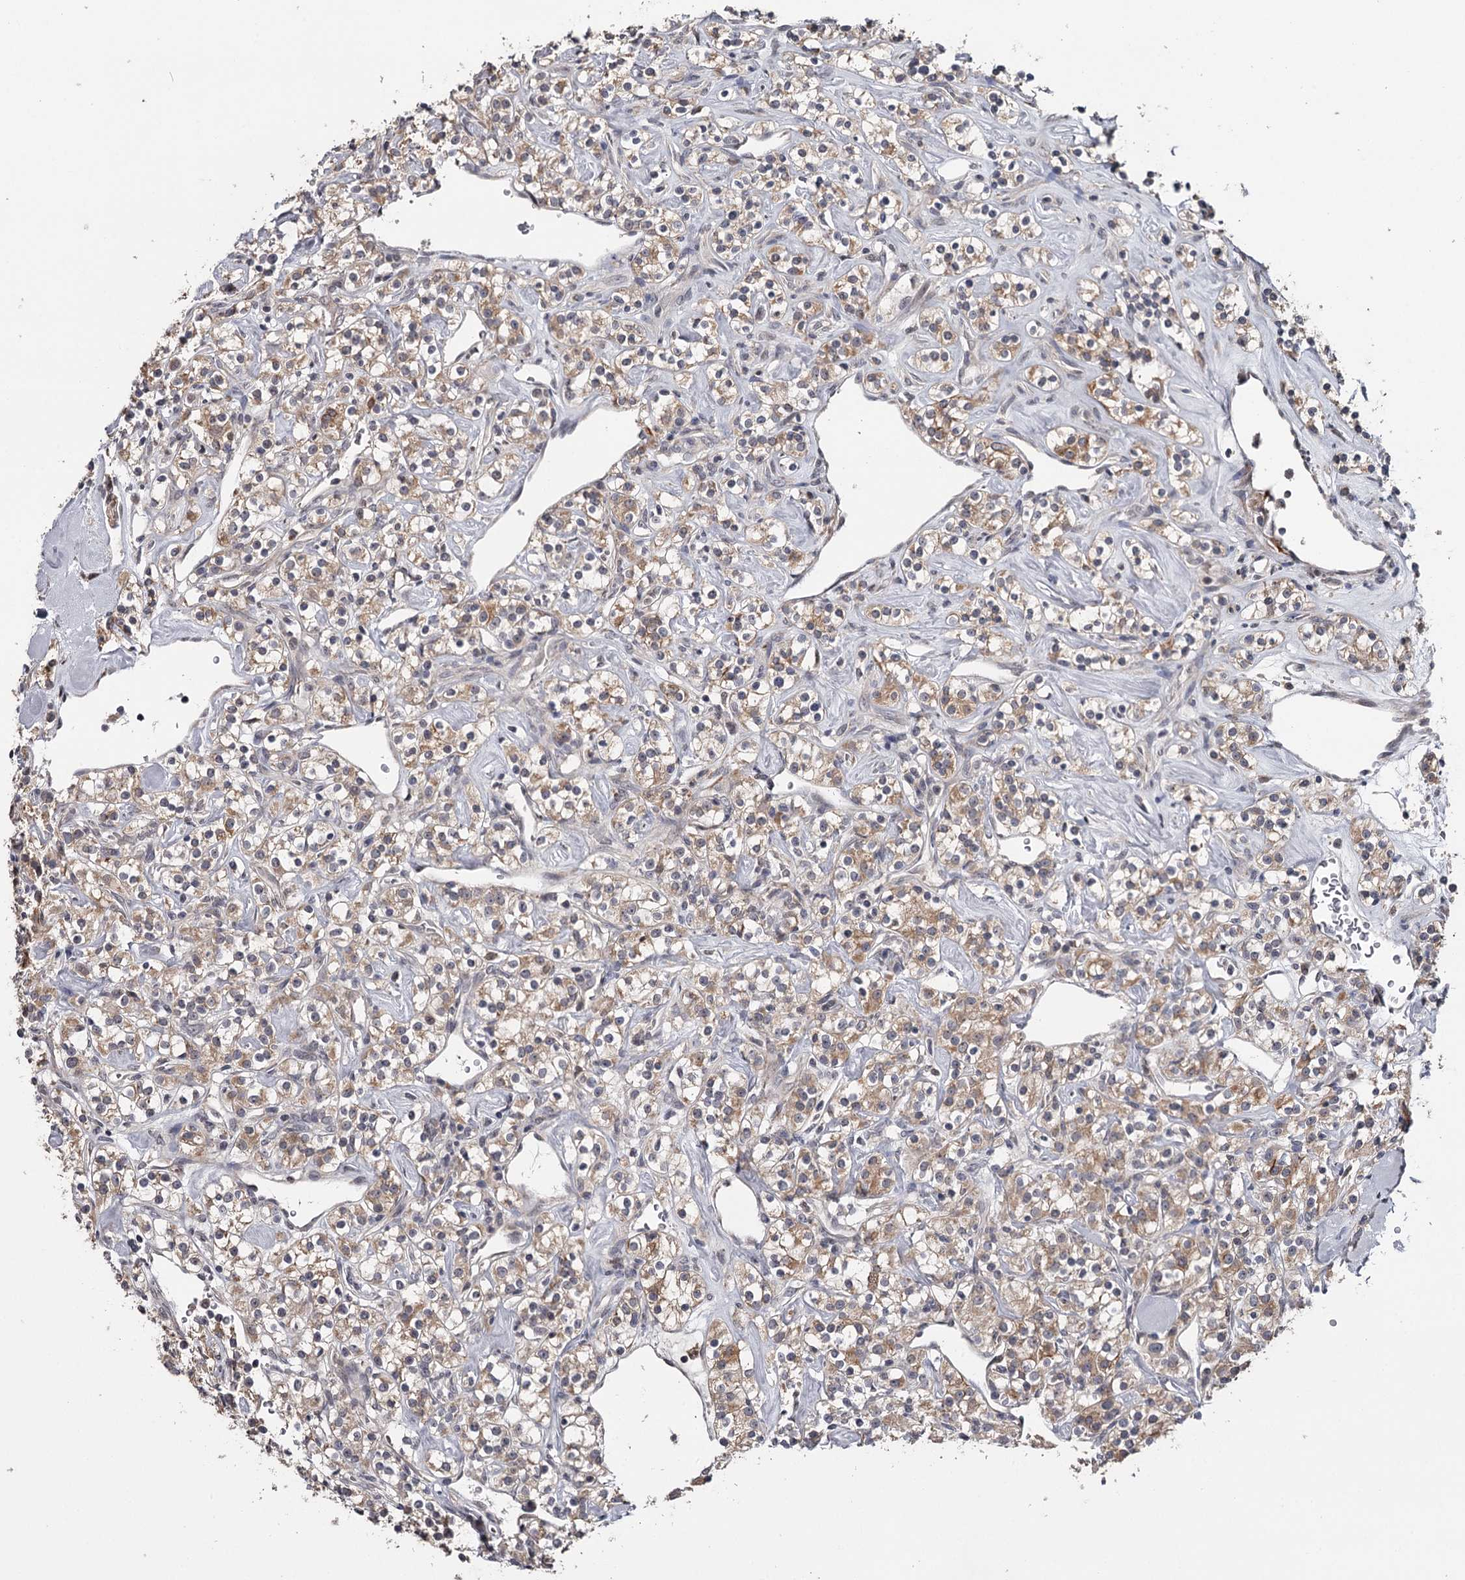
{"staining": {"intensity": "moderate", "quantity": ">75%", "location": "cytoplasmic/membranous"}, "tissue": "renal cancer", "cell_type": "Tumor cells", "image_type": "cancer", "snomed": [{"axis": "morphology", "description": "Adenocarcinoma, NOS"}, {"axis": "topography", "description": "Kidney"}], "caption": "A histopathology image of human renal cancer (adenocarcinoma) stained for a protein displays moderate cytoplasmic/membranous brown staining in tumor cells.", "gene": "GTSF1", "patient": {"sex": "male", "age": 77}}